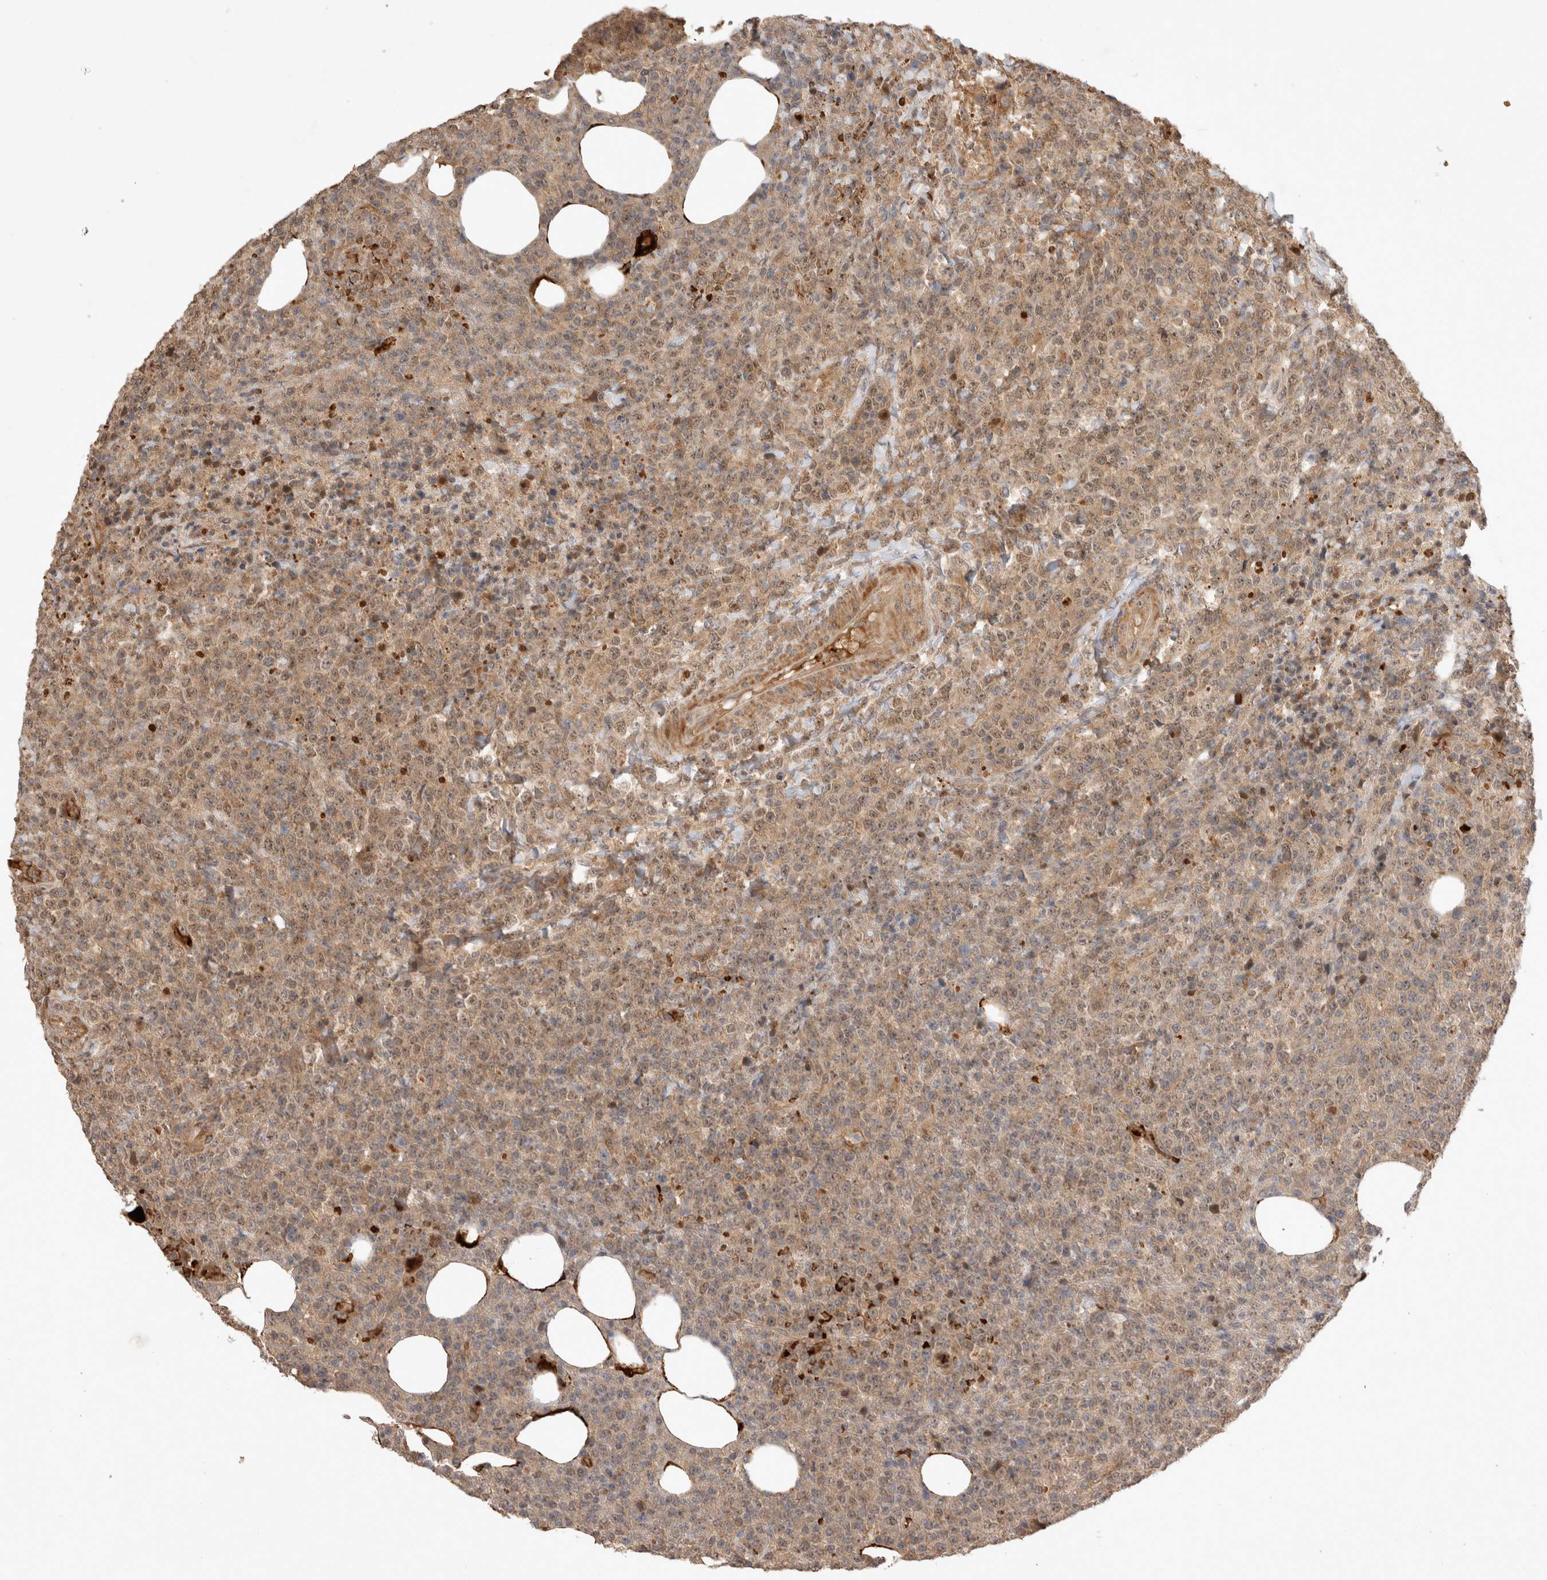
{"staining": {"intensity": "weak", "quantity": ">75%", "location": "cytoplasmic/membranous,nuclear"}, "tissue": "lymphoma", "cell_type": "Tumor cells", "image_type": "cancer", "snomed": [{"axis": "morphology", "description": "Malignant lymphoma, non-Hodgkin's type, High grade"}, {"axis": "topography", "description": "Lymph node"}], "caption": "IHC image of lymphoma stained for a protein (brown), which reveals low levels of weak cytoplasmic/membranous and nuclear positivity in about >75% of tumor cells.", "gene": "FAM221A", "patient": {"sex": "male", "age": 13}}